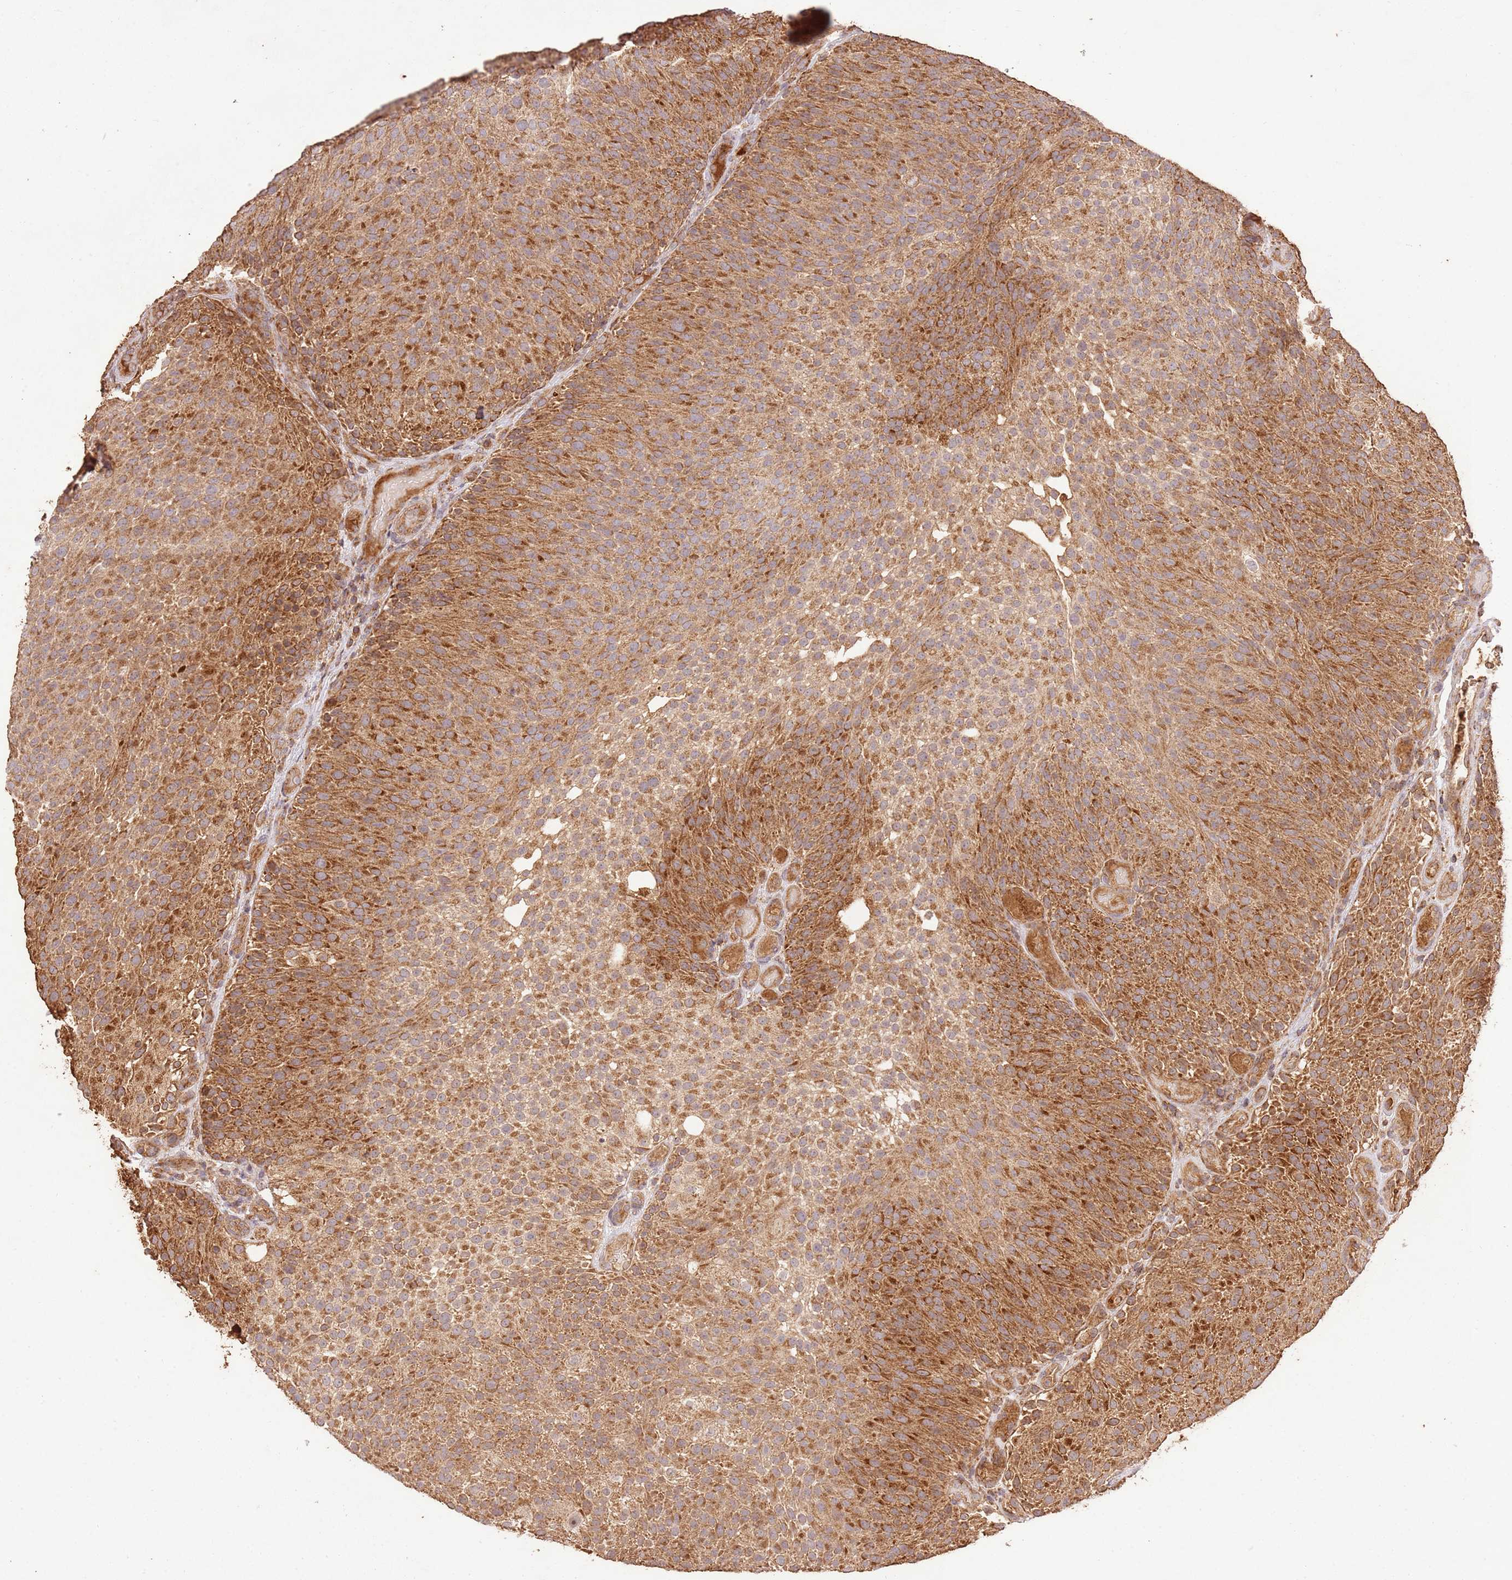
{"staining": {"intensity": "moderate", "quantity": ">75%", "location": "cytoplasmic/membranous"}, "tissue": "urothelial cancer", "cell_type": "Tumor cells", "image_type": "cancer", "snomed": [{"axis": "morphology", "description": "Urothelial carcinoma, Low grade"}, {"axis": "topography", "description": "Urinary bladder"}], "caption": "Urothelial cancer stained with IHC exhibits moderate cytoplasmic/membranous expression in approximately >75% of tumor cells. (Brightfield microscopy of DAB IHC at high magnification).", "gene": "LRRC28", "patient": {"sex": "male", "age": 78}}